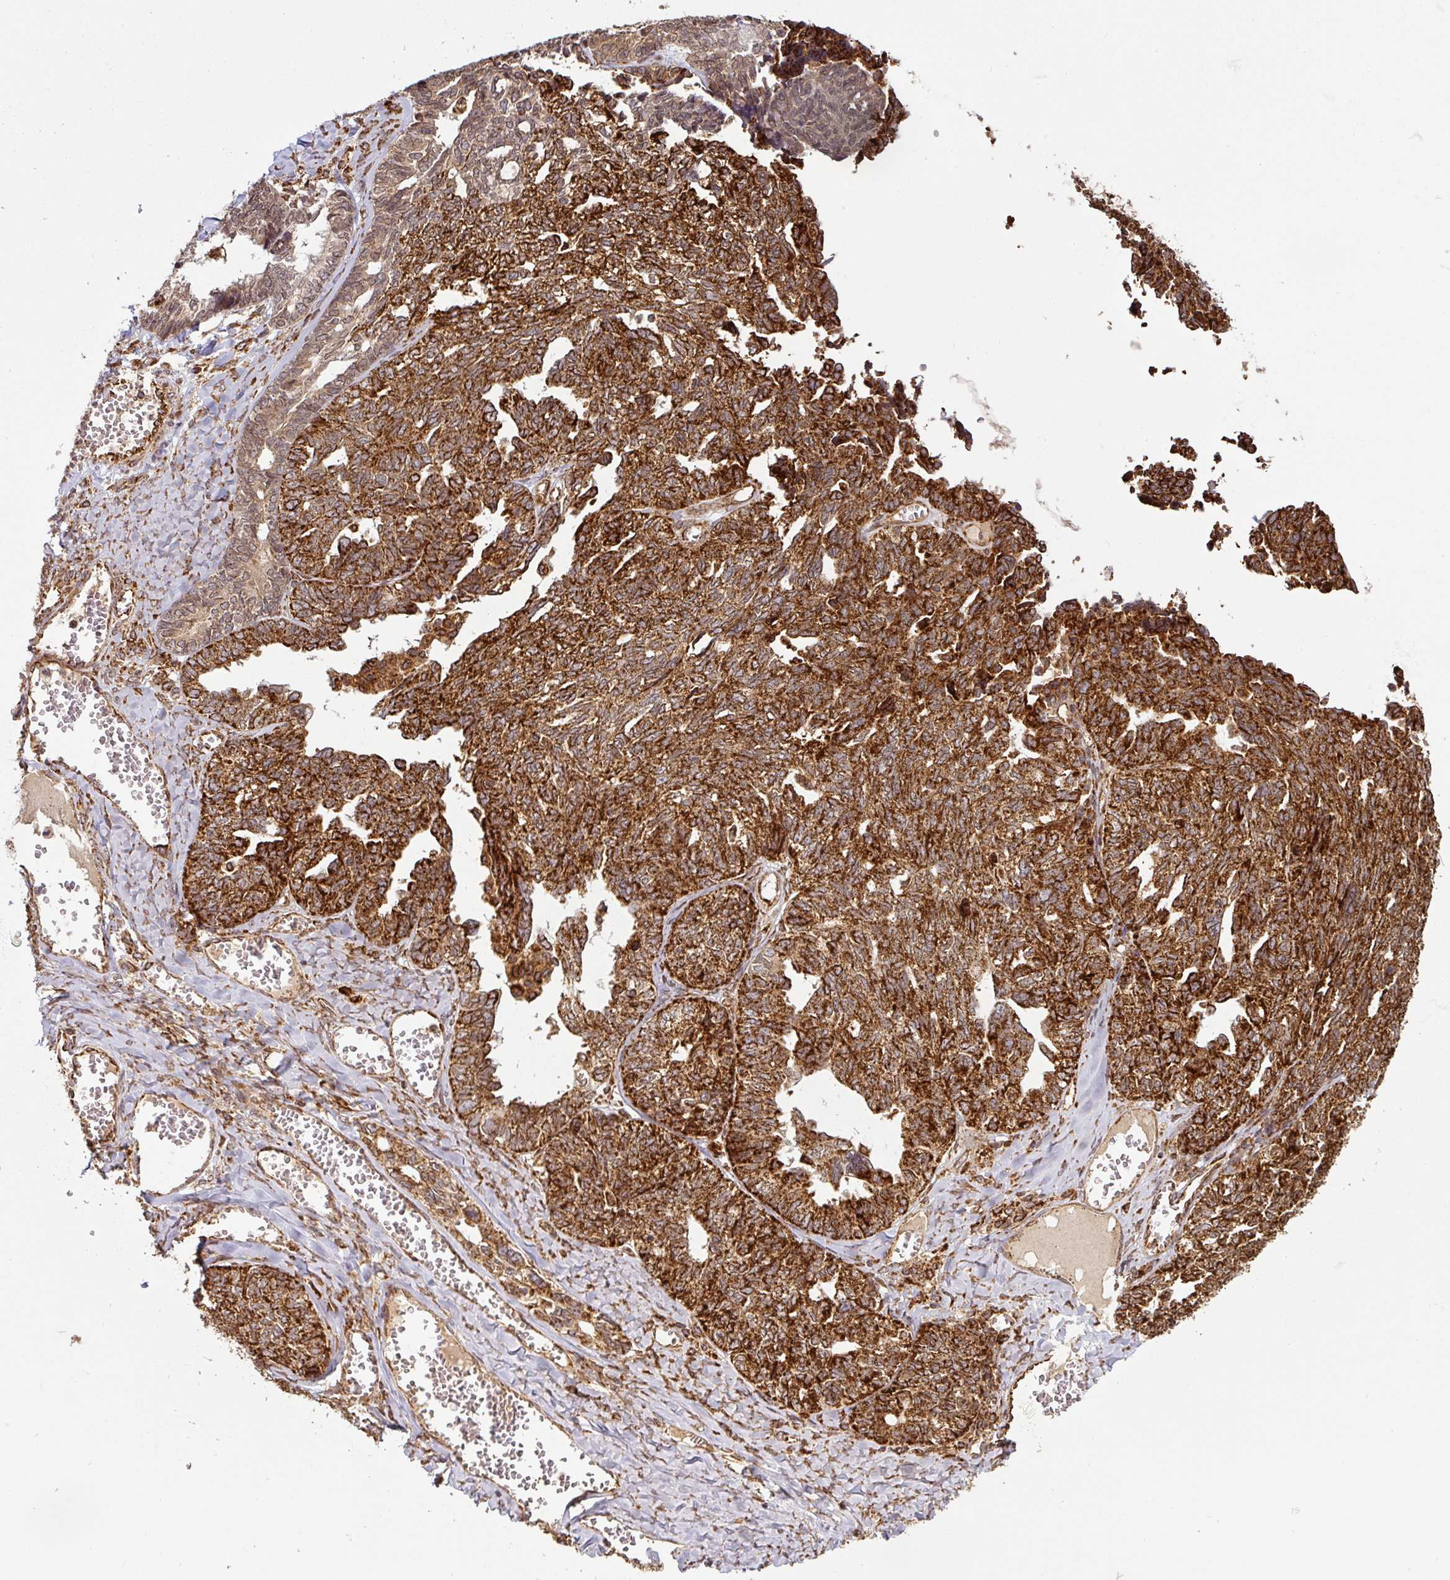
{"staining": {"intensity": "strong", "quantity": ">75%", "location": "cytoplasmic/membranous"}, "tissue": "ovarian cancer", "cell_type": "Tumor cells", "image_type": "cancer", "snomed": [{"axis": "morphology", "description": "Cystadenocarcinoma, serous, NOS"}, {"axis": "topography", "description": "Ovary"}], "caption": "Protein analysis of ovarian cancer (serous cystadenocarcinoma) tissue displays strong cytoplasmic/membranous expression in approximately >75% of tumor cells. (Brightfield microscopy of DAB IHC at high magnification).", "gene": "TRAP1", "patient": {"sex": "female", "age": 79}}